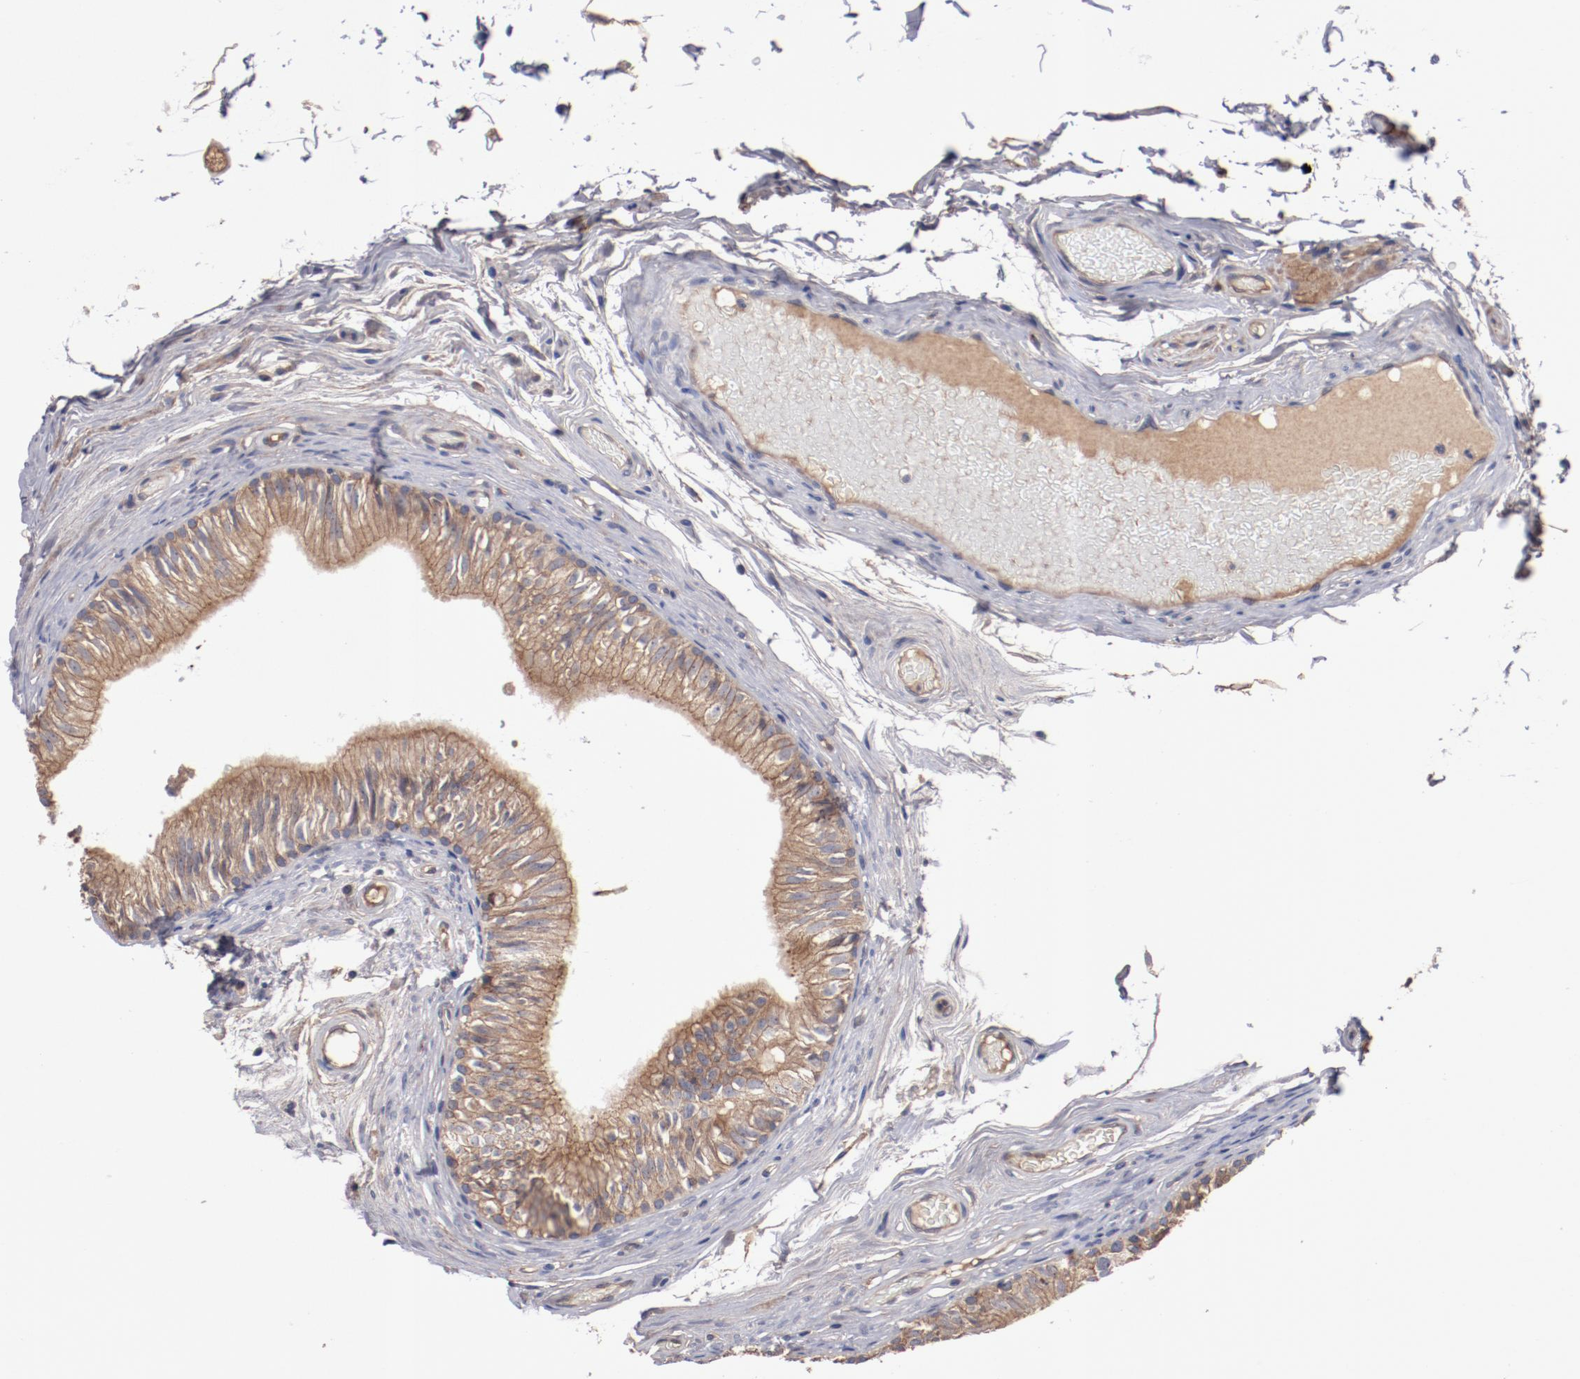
{"staining": {"intensity": "moderate", "quantity": ">75%", "location": "cytoplasmic/membranous"}, "tissue": "epididymis", "cell_type": "Glandular cells", "image_type": "normal", "snomed": [{"axis": "morphology", "description": "Normal tissue, NOS"}, {"axis": "topography", "description": "Testis"}, {"axis": "topography", "description": "Epididymis"}], "caption": "DAB immunohistochemical staining of benign human epididymis shows moderate cytoplasmic/membranous protein expression in approximately >75% of glandular cells.", "gene": "DNAAF2", "patient": {"sex": "male", "age": 36}}